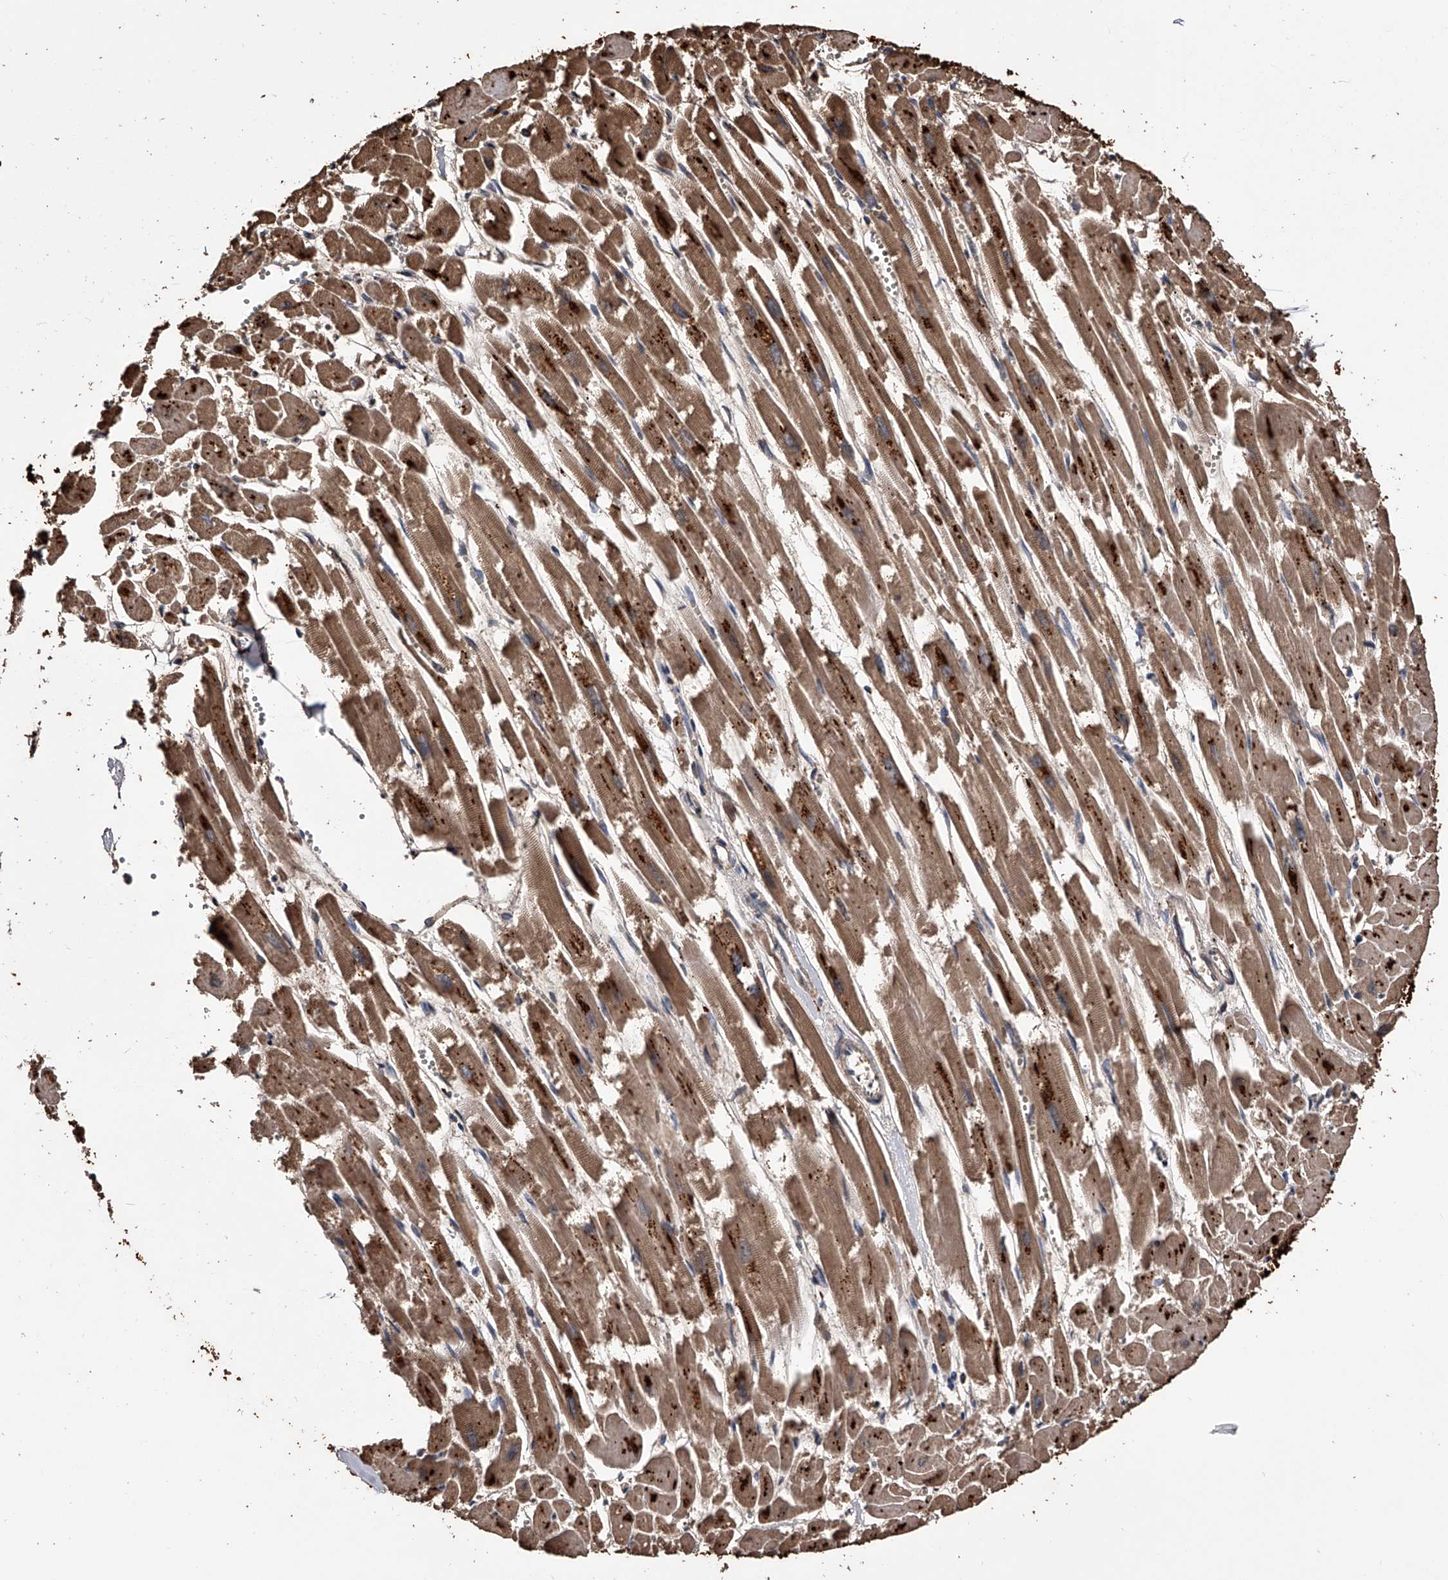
{"staining": {"intensity": "moderate", "quantity": ">75%", "location": "cytoplasmic/membranous"}, "tissue": "heart muscle", "cell_type": "Cardiomyocytes", "image_type": "normal", "snomed": [{"axis": "morphology", "description": "Normal tissue, NOS"}, {"axis": "topography", "description": "Heart"}], "caption": "A brown stain shows moderate cytoplasmic/membranous expression of a protein in cardiomyocytes of unremarkable heart muscle.", "gene": "SMPDL3A", "patient": {"sex": "male", "age": 54}}